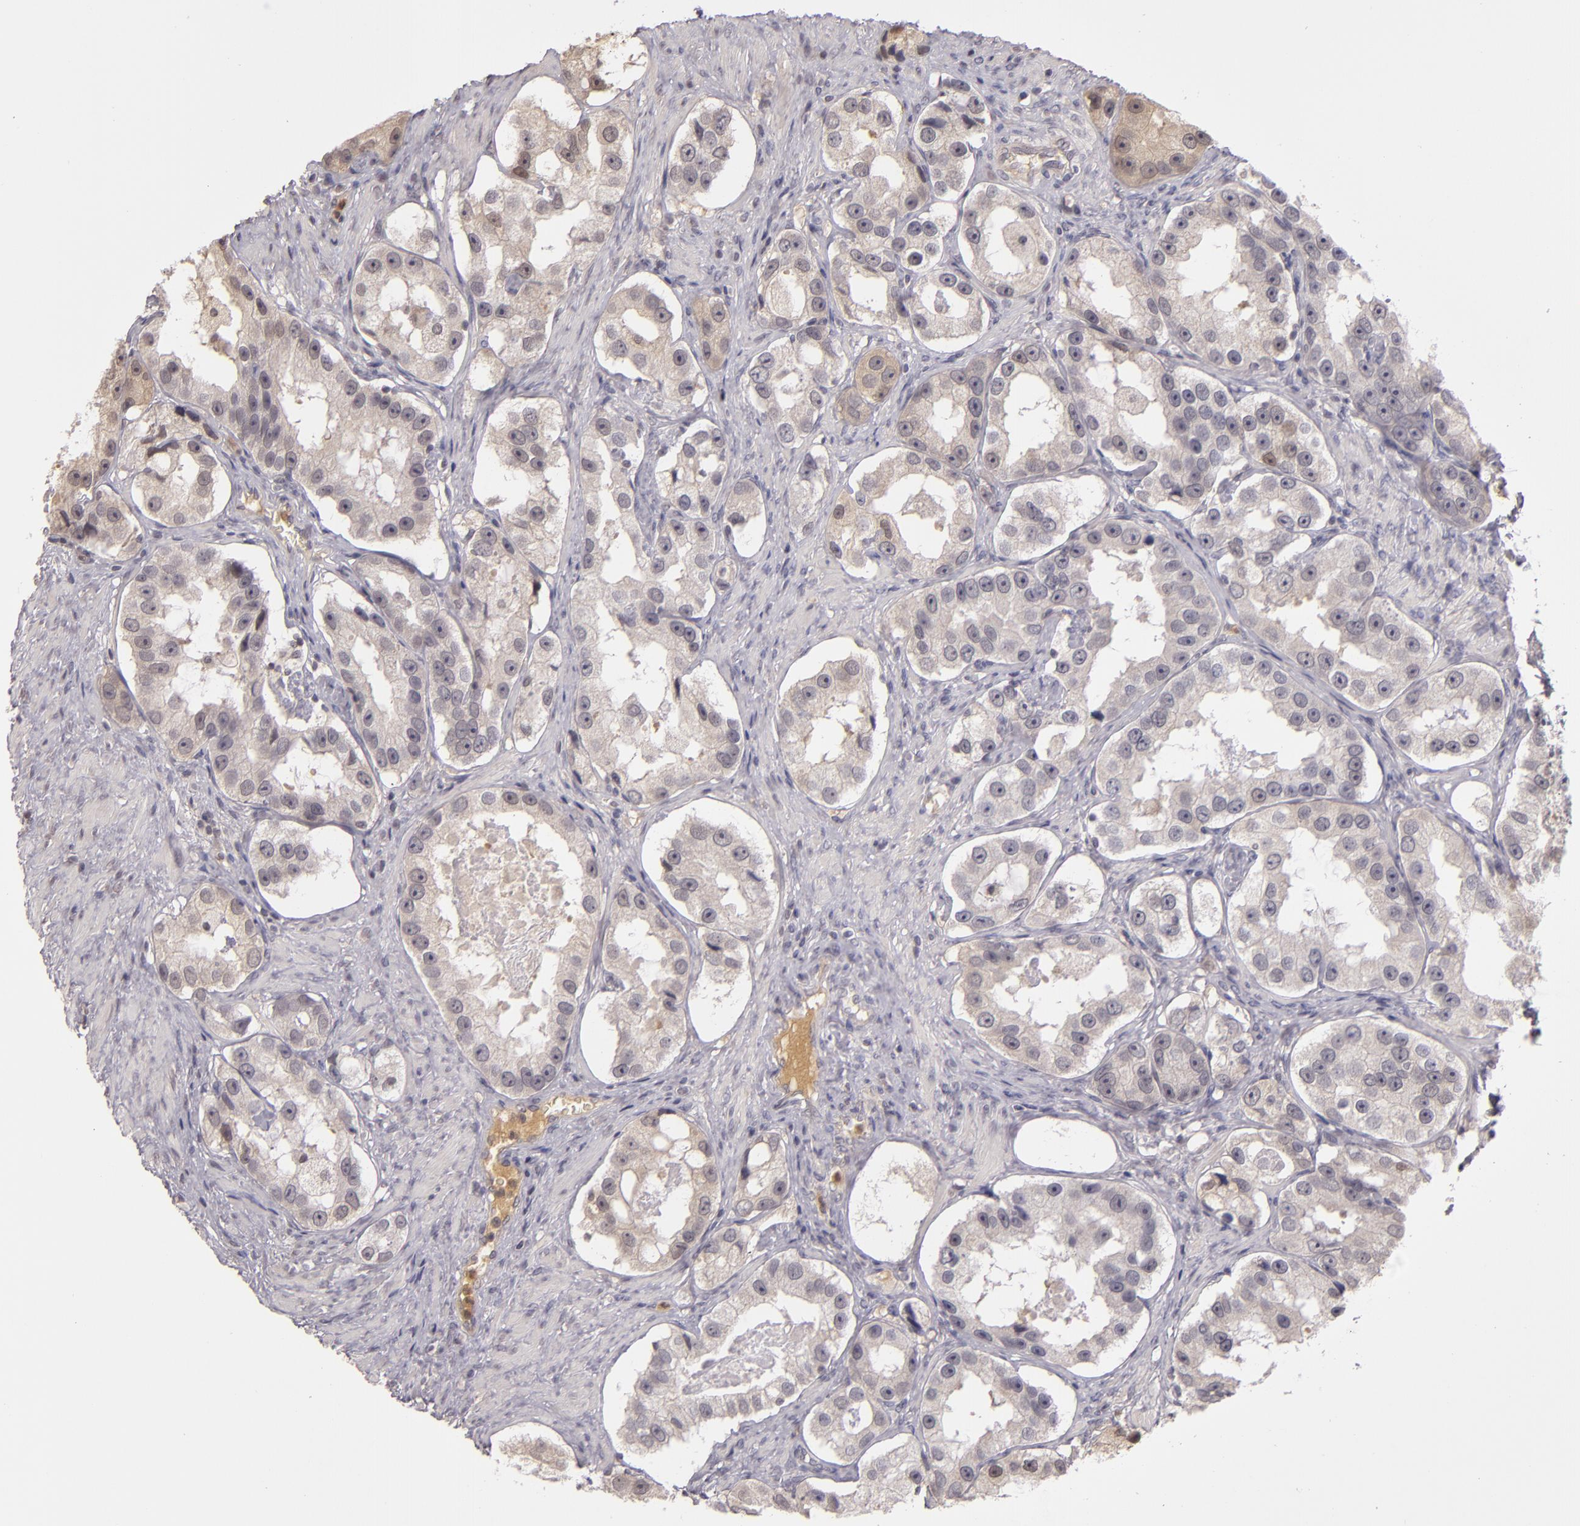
{"staining": {"intensity": "weak", "quantity": ">75%", "location": "cytoplasmic/membranous"}, "tissue": "prostate cancer", "cell_type": "Tumor cells", "image_type": "cancer", "snomed": [{"axis": "morphology", "description": "Adenocarcinoma, High grade"}, {"axis": "topography", "description": "Prostate"}], "caption": "Immunohistochemical staining of human adenocarcinoma (high-grade) (prostate) displays low levels of weak cytoplasmic/membranous protein staining in approximately >75% of tumor cells.", "gene": "LRG1", "patient": {"sex": "male", "age": 63}}